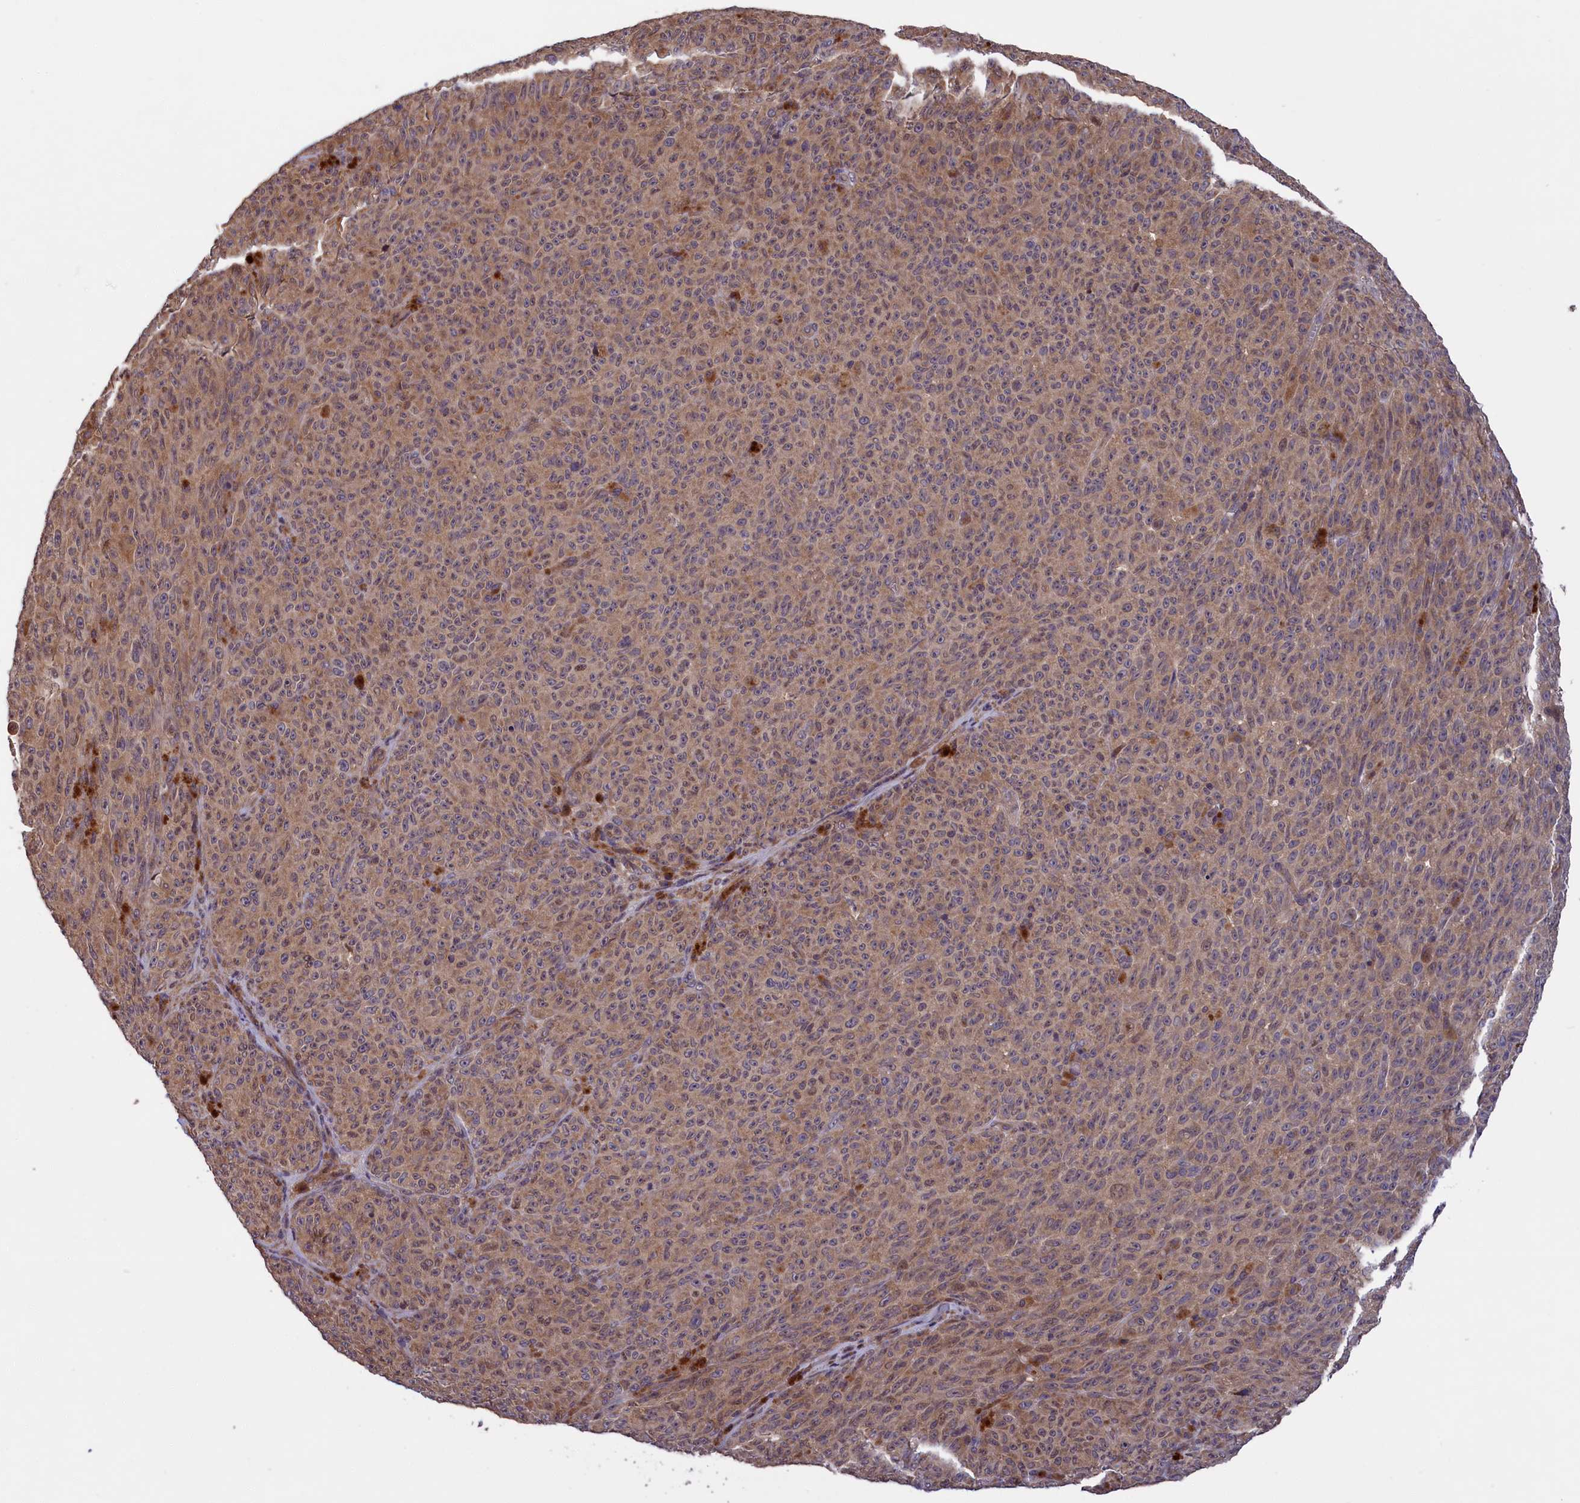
{"staining": {"intensity": "weak", "quantity": ">75%", "location": "cytoplasmic/membranous"}, "tissue": "melanoma", "cell_type": "Tumor cells", "image_type": "cancer", "snomed": [{"axis": "morphology", "description": "Malignant melanoma, NOS"}, {"axis": "topography", "description": "Skin"}], "caption": "About >75% of tumor cells in malignant melanoma demonstrate weak cytoplasmic/membranous protein positivity as visualized by brown immunohistochemical staining.", "gene": "DENND1B", "patient": {"sex": "female", "age": 82}}